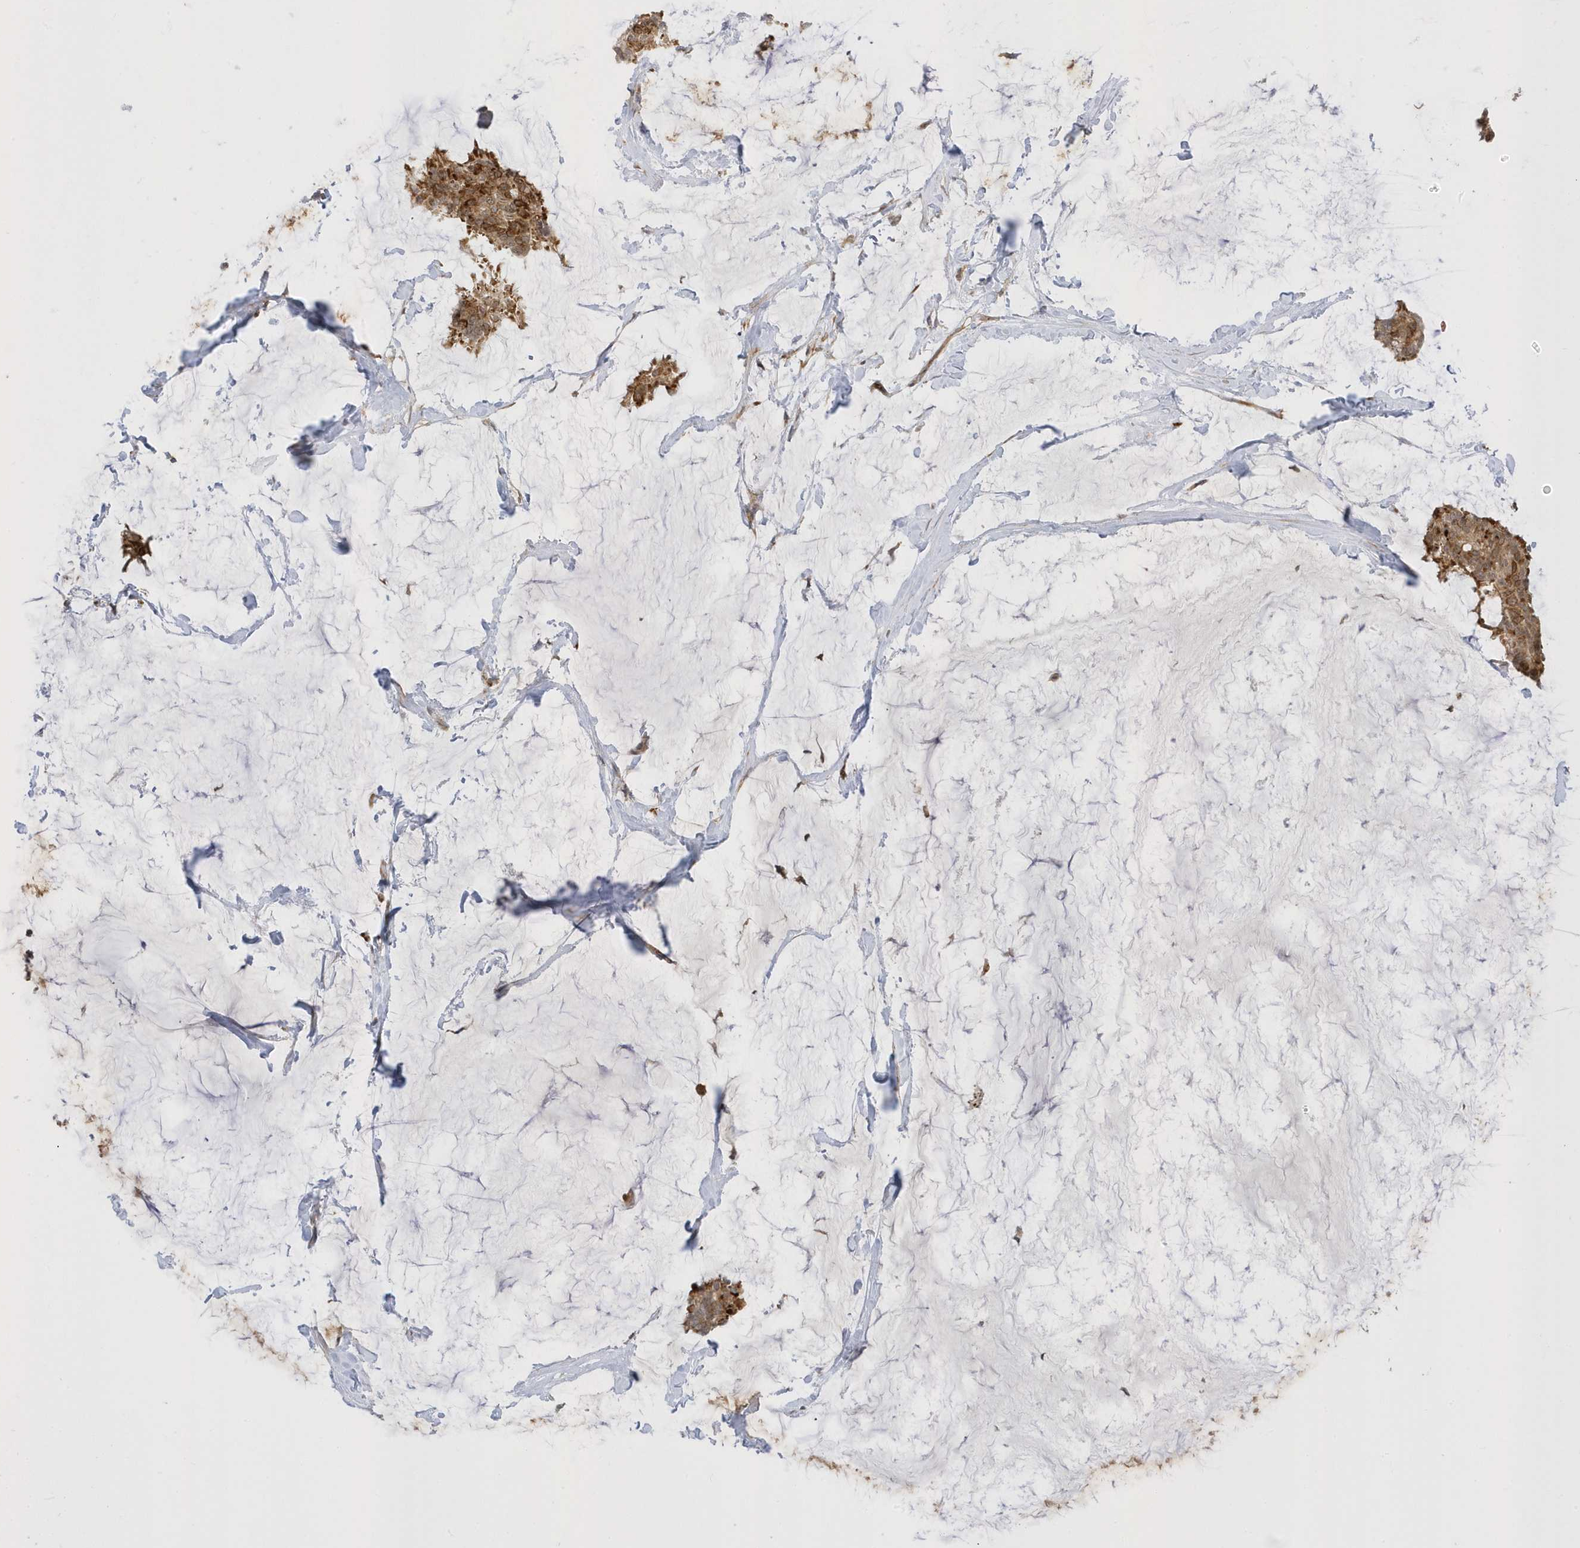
{"staining": {"intensity": "moderate", "quantity": ">75%", "location": "cytoplasmic/membranous"}, "tissue": "breast cancer", "cell_type": "Tumor cells", "image_type": "cancer", "snomed": [{"axis": "morphology", "description": "Duct carcinoma"}, {"axis": "topography", "description": "Breast"}], "caption": "An immunohistochemistry (IHC) image of neoplastic tissue is shown. Protein staining in brown highlights moderate cytoplasmic/membranous positivity in breast cancer (infiltrating ductal carcinoma) within tumor cells. The staining was performed using DAB (3,3'-diaminobenzidine) to visualize the protein expression in brown, while the nuclei were stained in blue with hematoxylin (Magnification: 20x).", "gene": "METTL21A", "patient": {"sex": "female", "age": 93}}